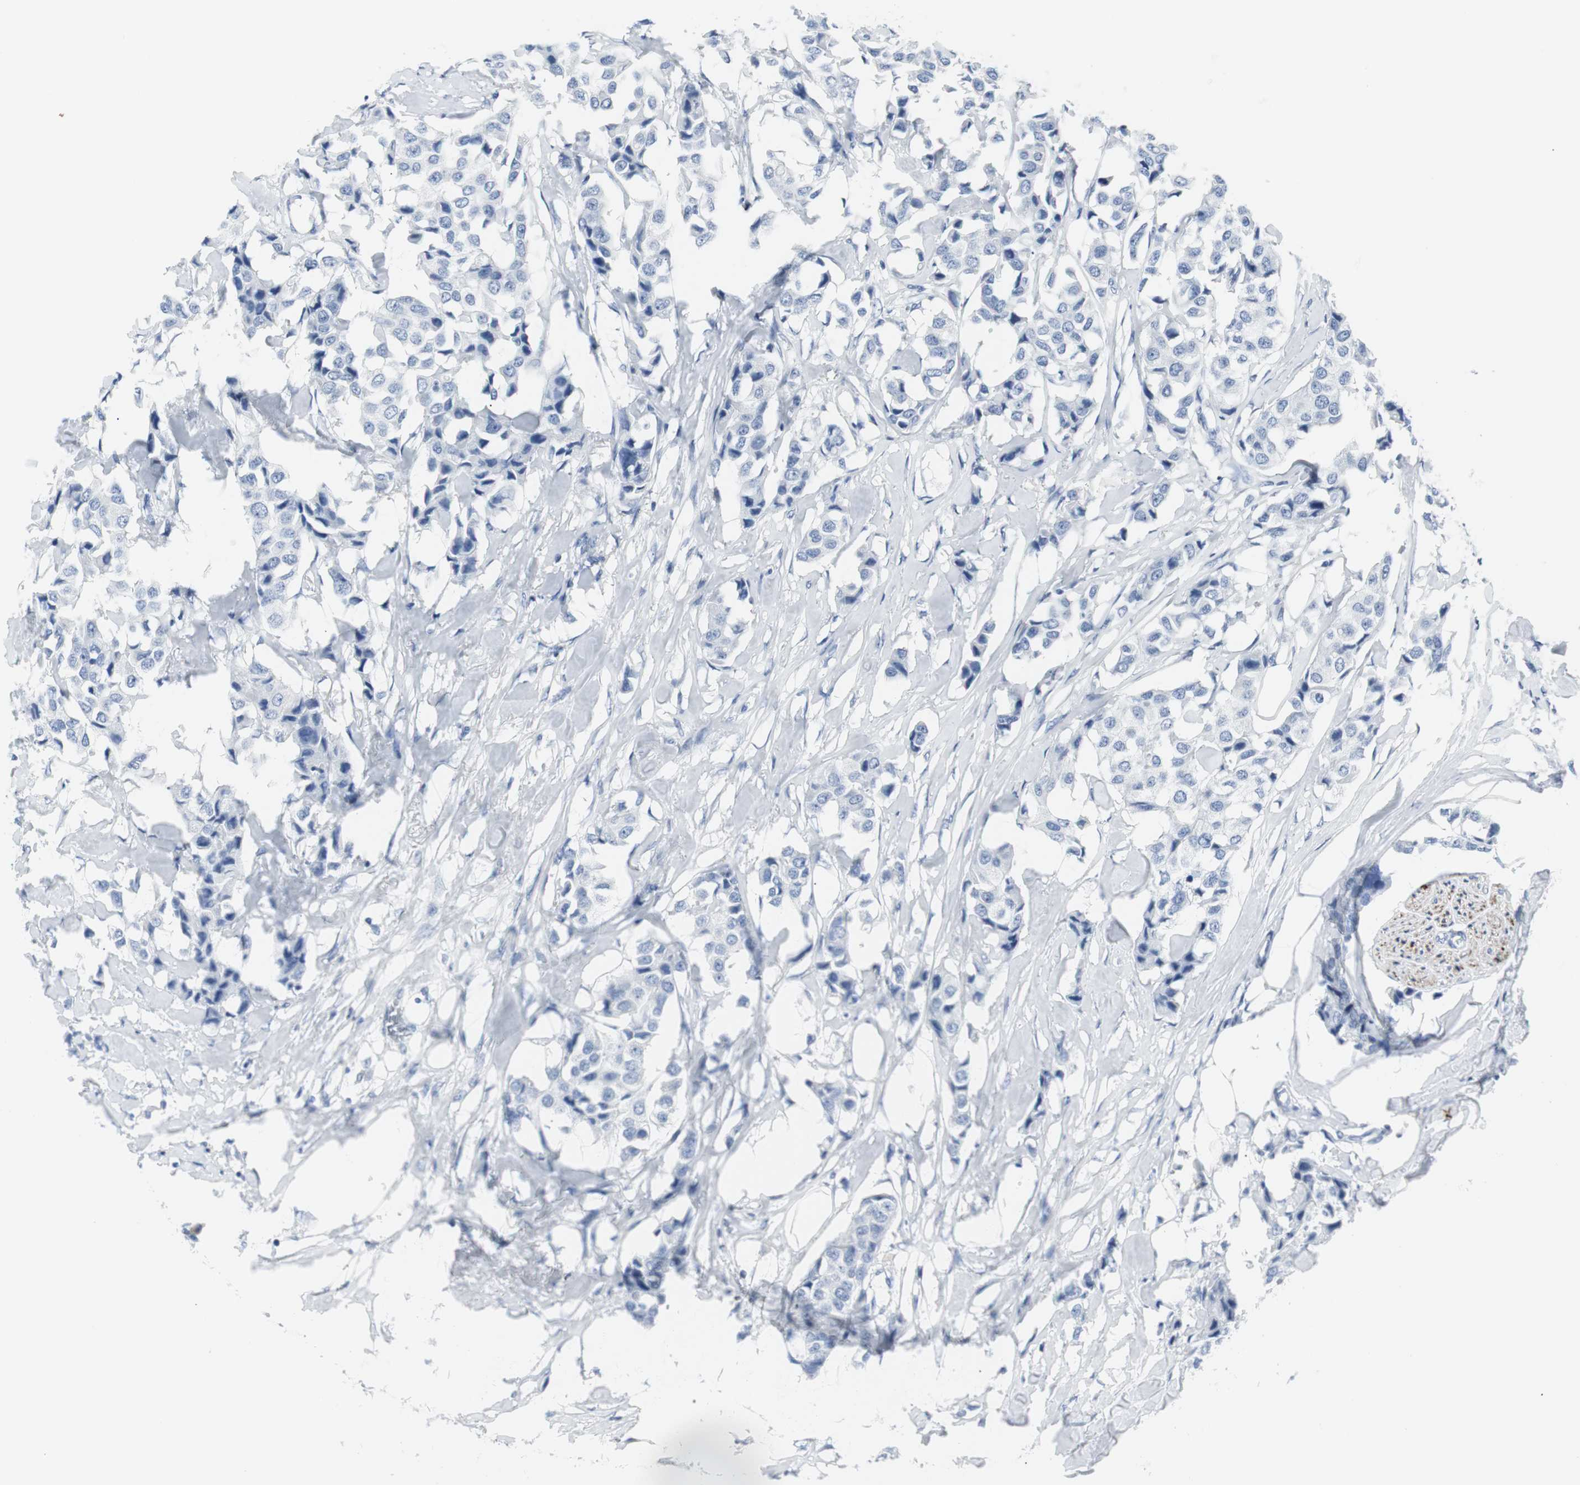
{"staining": {"intensity": "negative", "quantity": "none", "location": "none"}, "tissue": "breast cancer", "cell_type": "Tumor cells", "image_type": "cancer", "snomed": [{"axis": "morphology", "description": "Duct carcinoma"}, {"axis": "topography", "description": "Breast"}], "caption": "Tumor cells are negative for protein expression in human breast cancer.", "gene": "GAP43", "patient": {"sex": "female", "age": 80}}